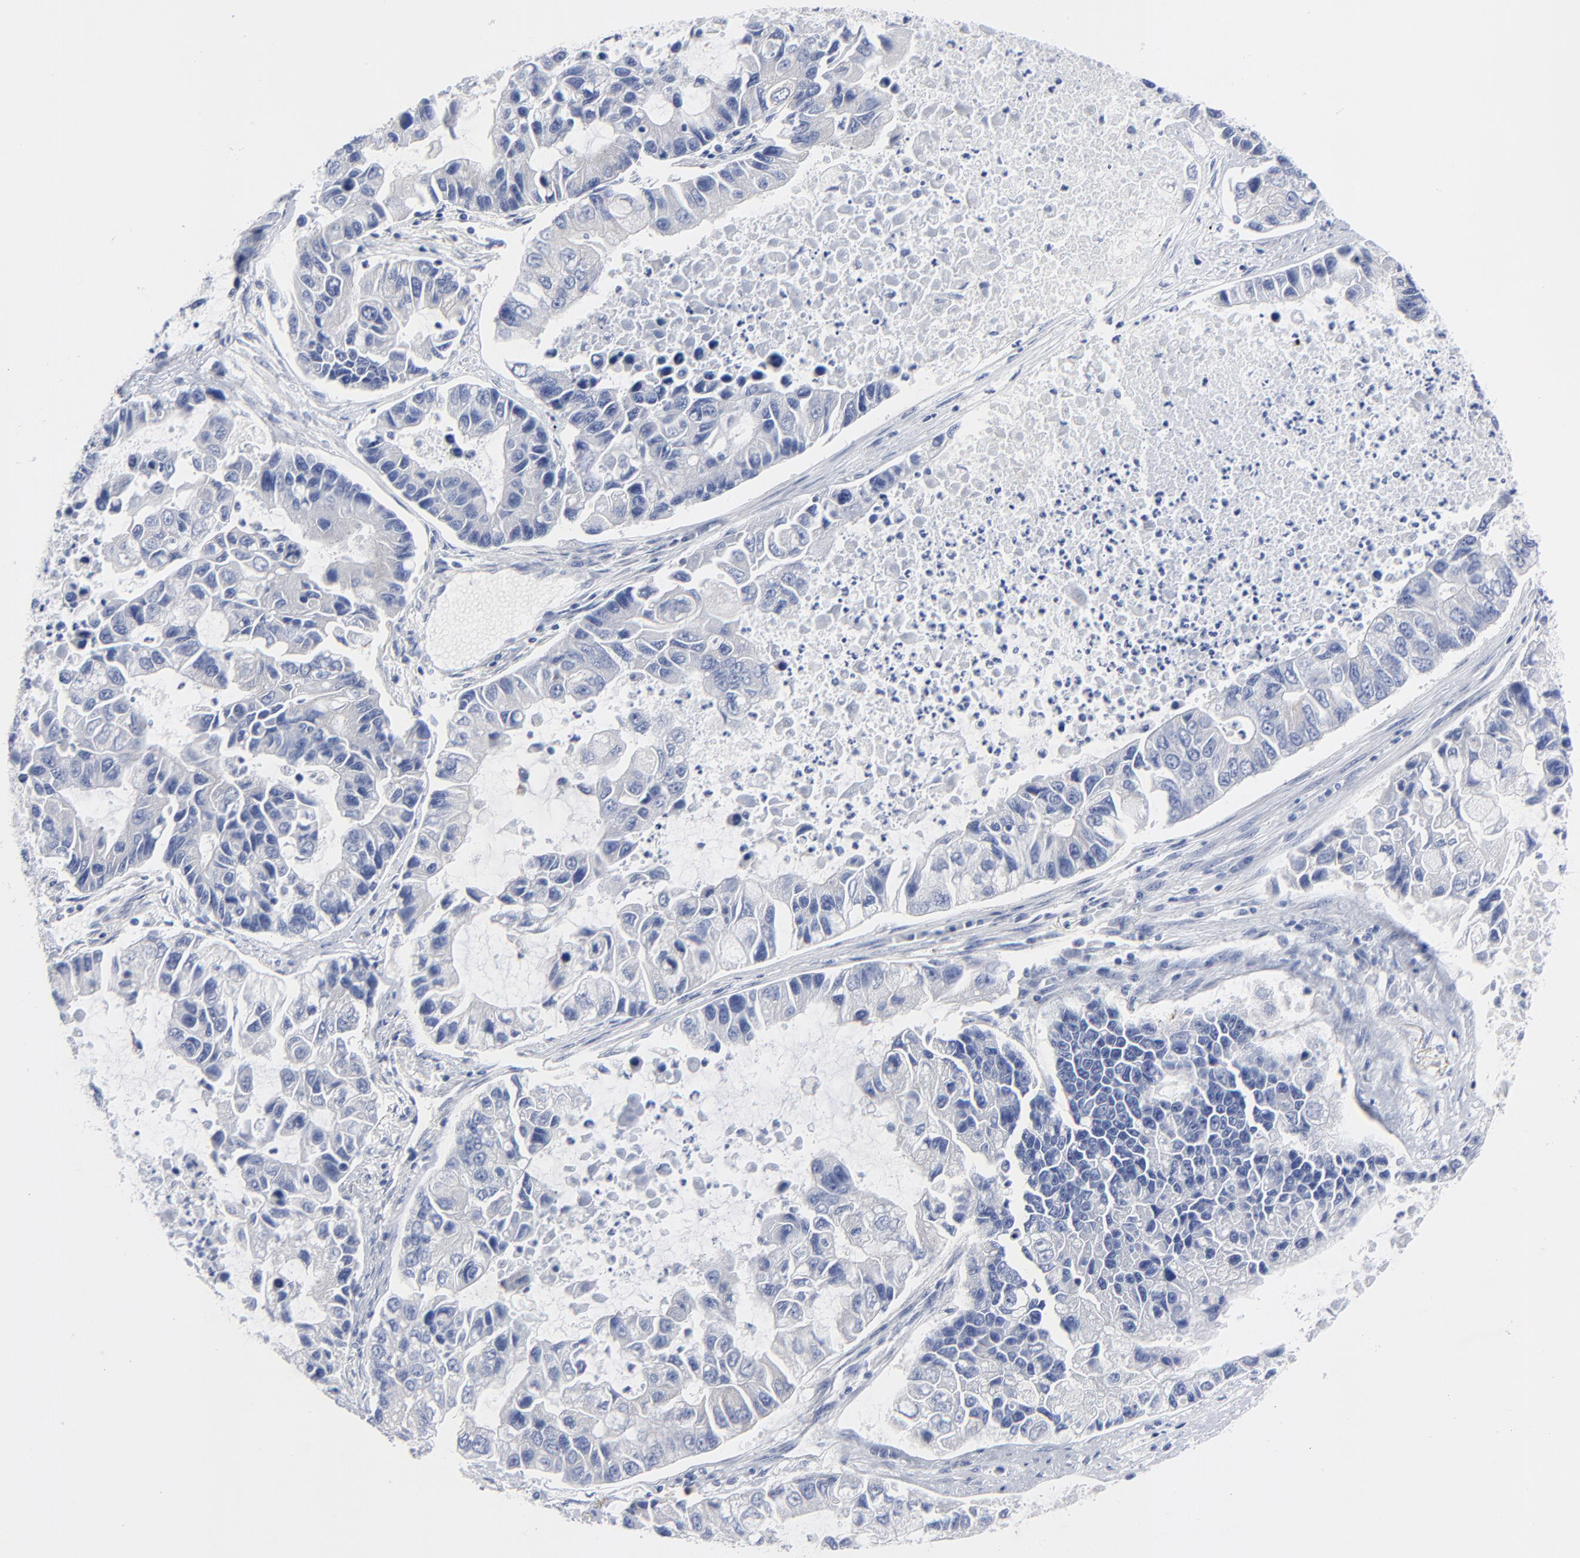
{"staining": {"intensity": "negative", "quantity": "none", "location": "none"}, "tissue": "lung cancer", "cell_type": "Tumor cells", "image_type": "cancer", "snomed": [{"axis": "morphology", "description": "Adenocarcinoma, NOS"}, {"axis": "topography", "description": "Lung"}], "caption": "Immunohistochemistry (IHC) of lung adenocarcinoma exhibits no expression in tumor cells.", "gene": "STAT2", "patient": {"sex": "female", "age": 51}}